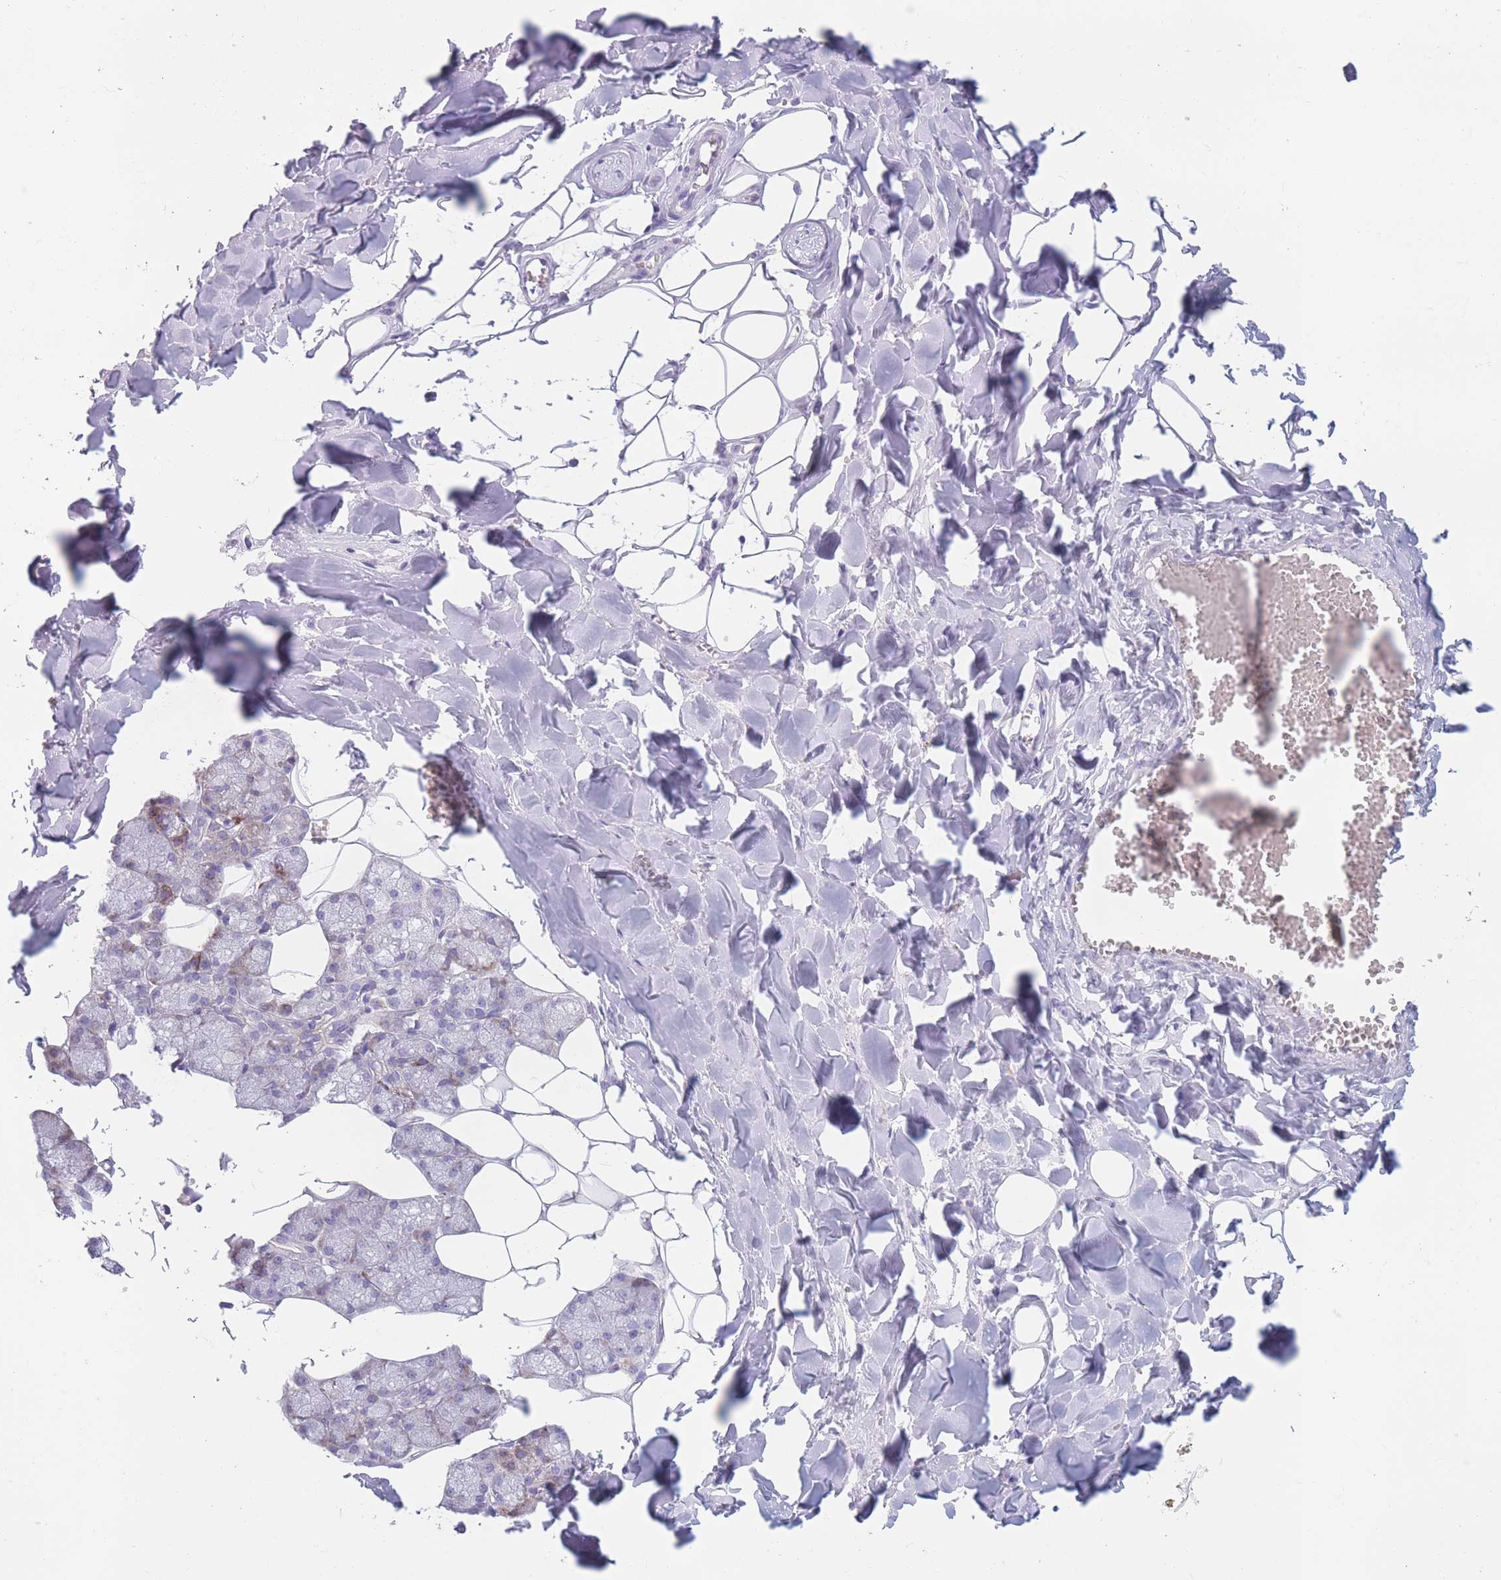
{"staining": {"intensity": "negative", "quantity": "none", "location": "none"}, "tissue": "salivary gland", "cell_type": "Glandular cells", "image_type": "normal", "snomed": [{"axis": "morphology", "description": "Normal tissue, NOS"}, {"axis": "topography", "description": "Salivary gland"}], "caption": "The IHC histopathology image has no significant staining in glandular cells of salivary gland. Brightfield microscopy of immunohistochemistry stained with DAB (3,3'-diaminobenzidine) (brown) and hematoxylin (blue), captured at high magnification.", "gene": "COL27A1", "patient": {"sex": "male", "age": 62}}